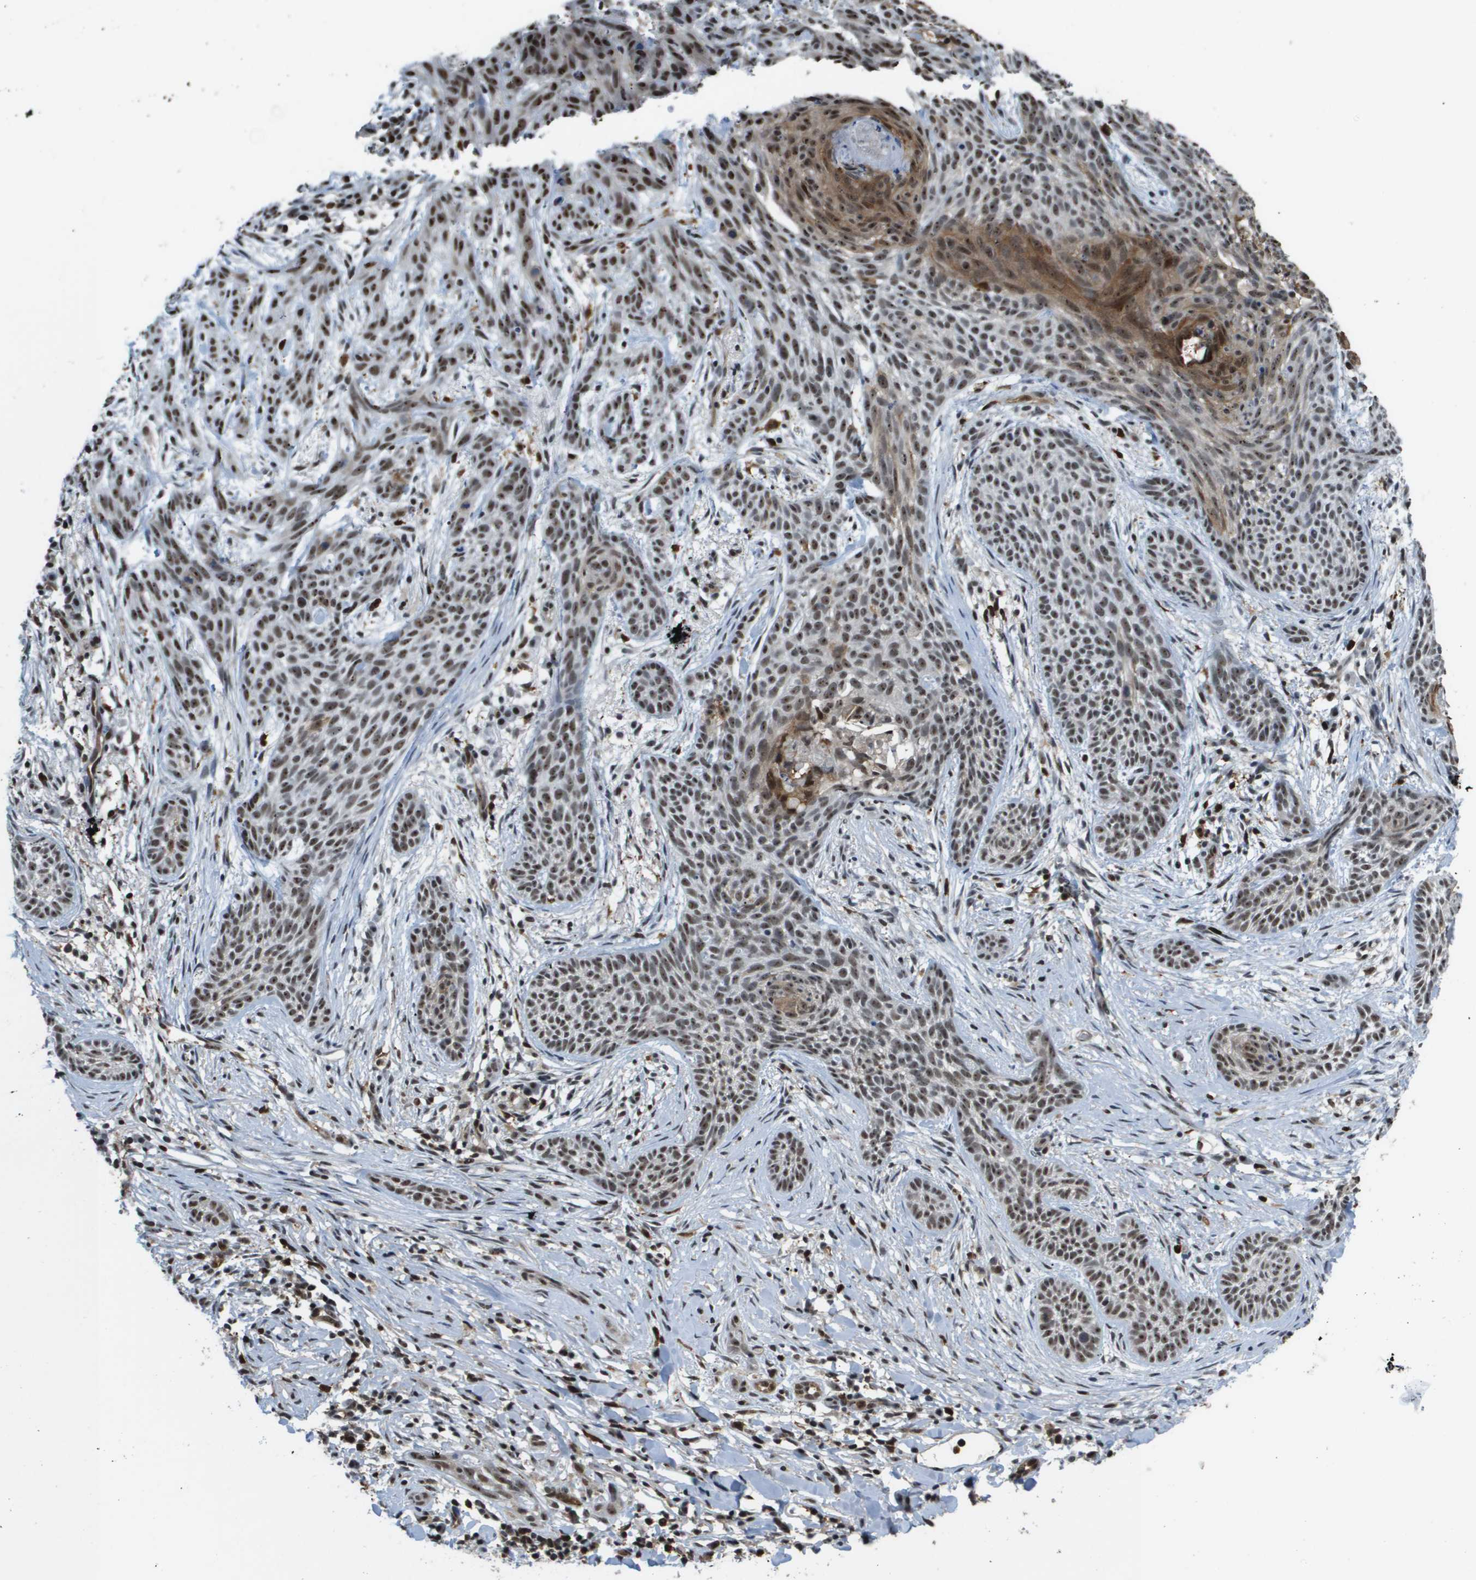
{"staining": {"intensity": "moderate", "quantity": ">75%", "location": "nuclear"}, "tissue": "skin cancer", "cell_type": "Tumor cells", "image_type": "cancer", "snomed": [{"axis": "morphology", "description": "Basal cell carcinoma"}, {"axis": "topography", "description": "Skin"}], "caption": "Immunohistochemical staining of basal cell carcinoma (skin) shows medium levels of moderate nuclear staining in about >75% of tumor cells.", "gene": "EP400", "patient": {"sex": "female", "age": 59}}